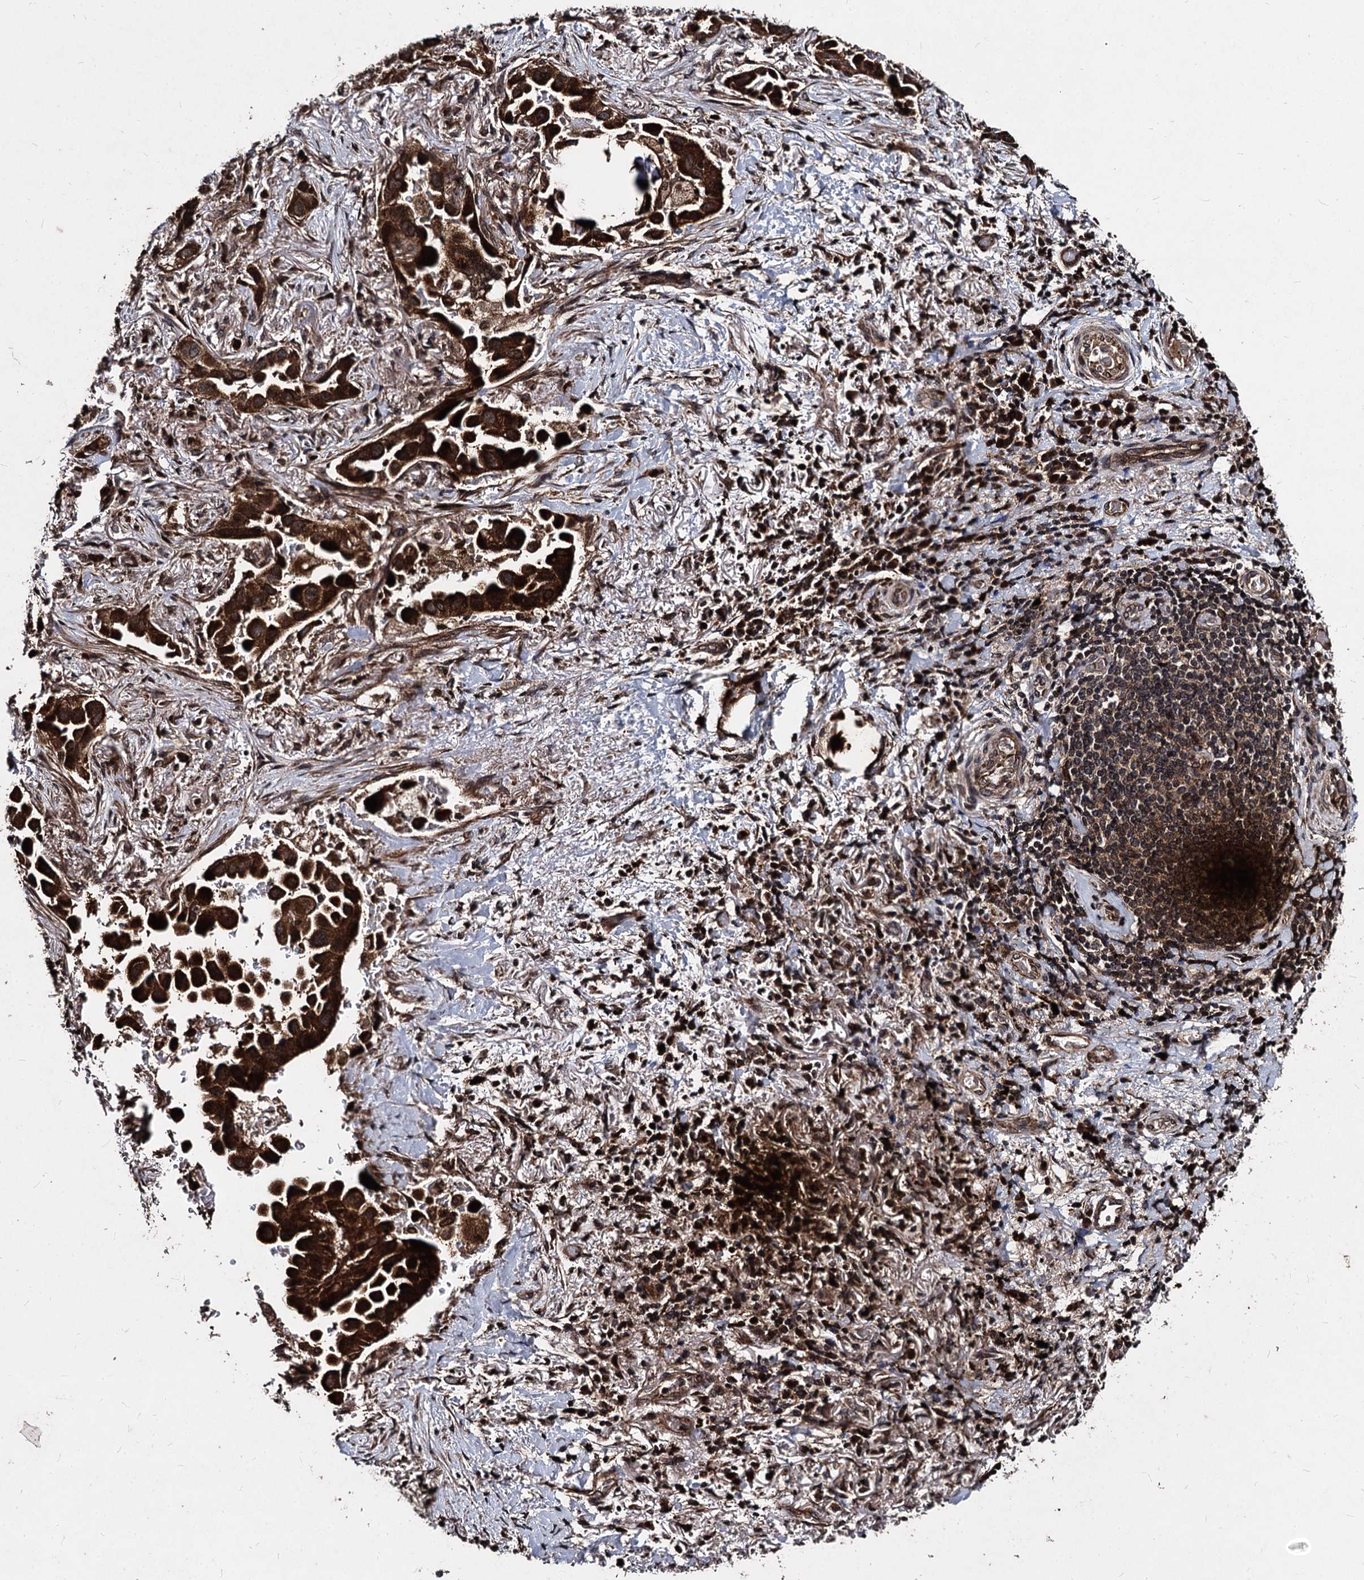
{"staining": {"intensity": "strong", "quantity": ">75%", "location": "cytoplasmic/membranous"}, "tissue": "lung cancer", "cell_type": "Tumor cells", "image_type": "cancer", "snomed": [{"axis": "morphology", "description": "Adenocarcinoma, NOS"}, {"axis": "topography", "description": "Lung"}], "caption": "Immunohistochemistry (IHC) micrograph of human adenocarcinoma (lung) stained for a protein (brown), which exhibits high levels of strong cytoplasmic/membranous staining in about >75% of tumor cells.", "gene": "BCL2L2", "patient": {"sex": "female", "age": 76}}